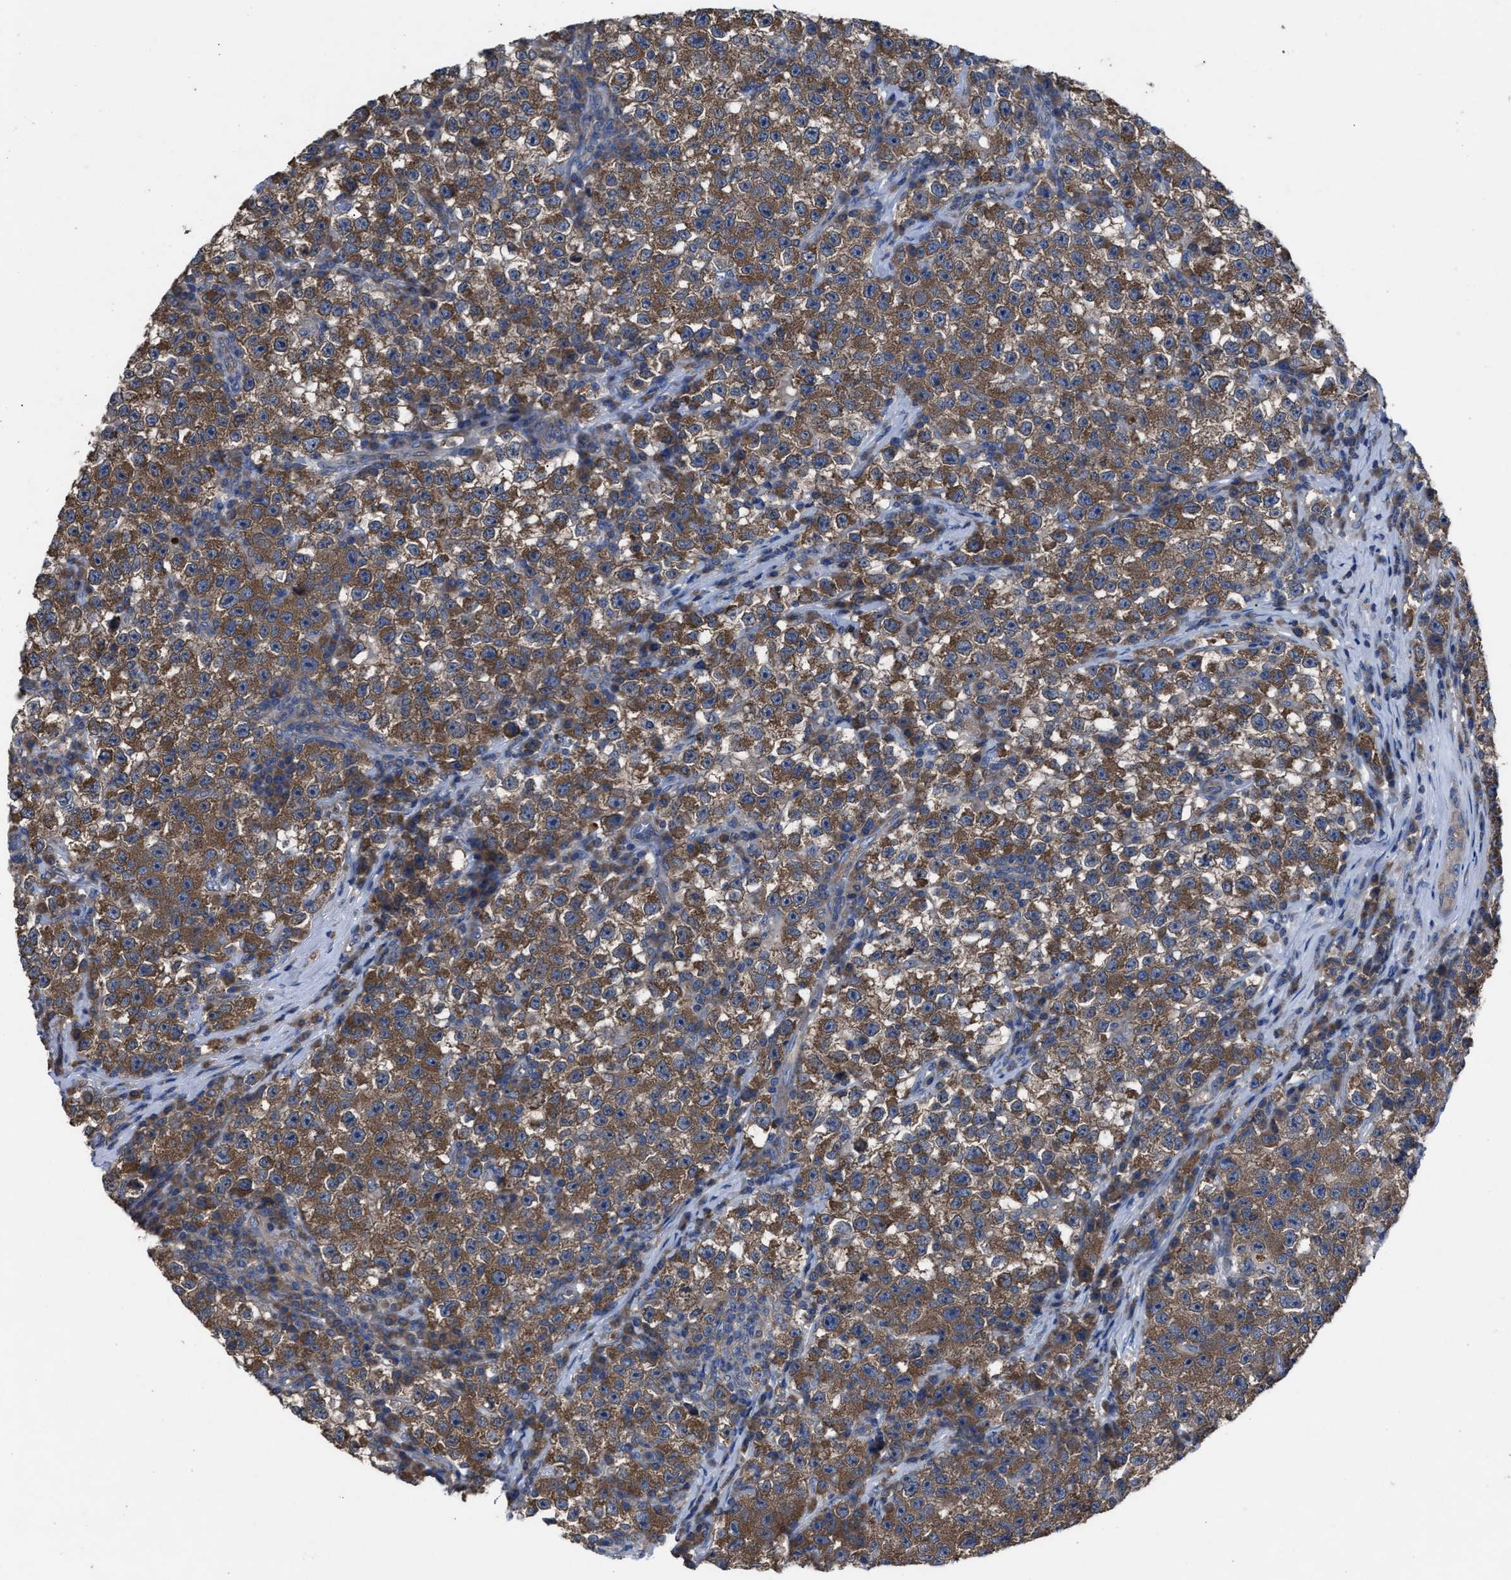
{"staining": {"intensity": "strong", "quantity": ">75%", "location": "cytoplasmic/membranous"}, "tissue": "testis cancer", "cell_type": "Tumor cells", "image_type": "cancer", "snomed": [{"axis": "morphology", "description": "Seminoma, NOS"}, {"axis": "topography", "description": "Testis"}], "caption": "This histopathology image demonstrates seminoma (testis) stained with IHC to label a protein in brown. The cytoplasmic/membranous of tumor cells show strong positivity for the protein. Nuclei are counter-stained blue.", "gene": "UPF1", "patient": {"sex": "male", "age": 22}}